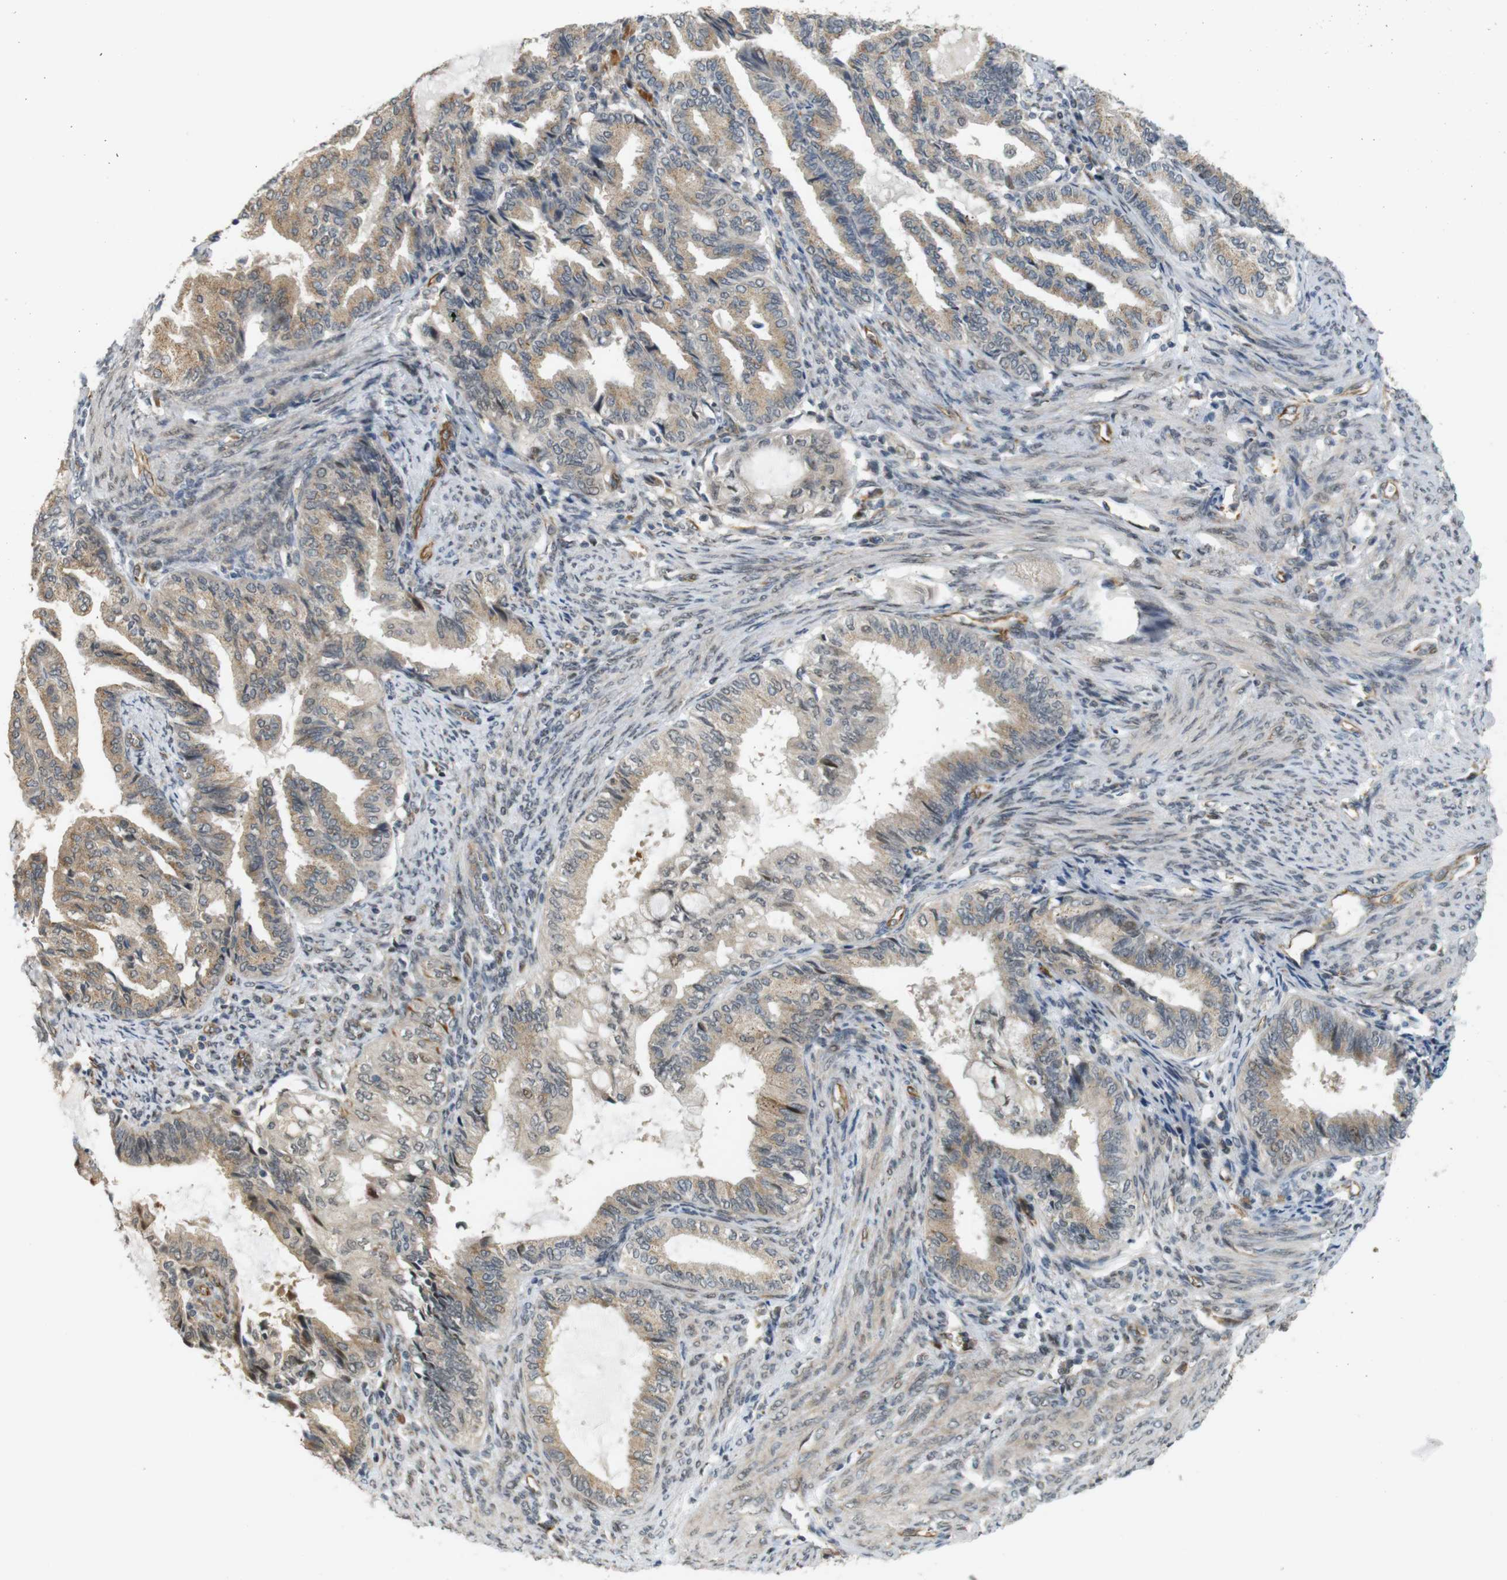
{"staining": {"intensity": "moderate", "quantity": "25%-75%", "location": "cytoplasmic/membranous,nuclear"}, "tissue": "endometrial cancer", "cell_type": "Tumor cells", "image_type": "cancer", "snomed": [{"axis": "morphology", "description": "Adenocarcinoma, NOS"}, {"axis": "topography", "description": "Endometrium"}], "caption": "The micrograph demonstrates a brown stain indicating the presence of a protein in the cytoplasmic/membranous and nuclear of tumor cells in adenocarcinoma (endometrial).", "gene": "TSPAN9", "patient": {"sex": "female", "age": 86}}